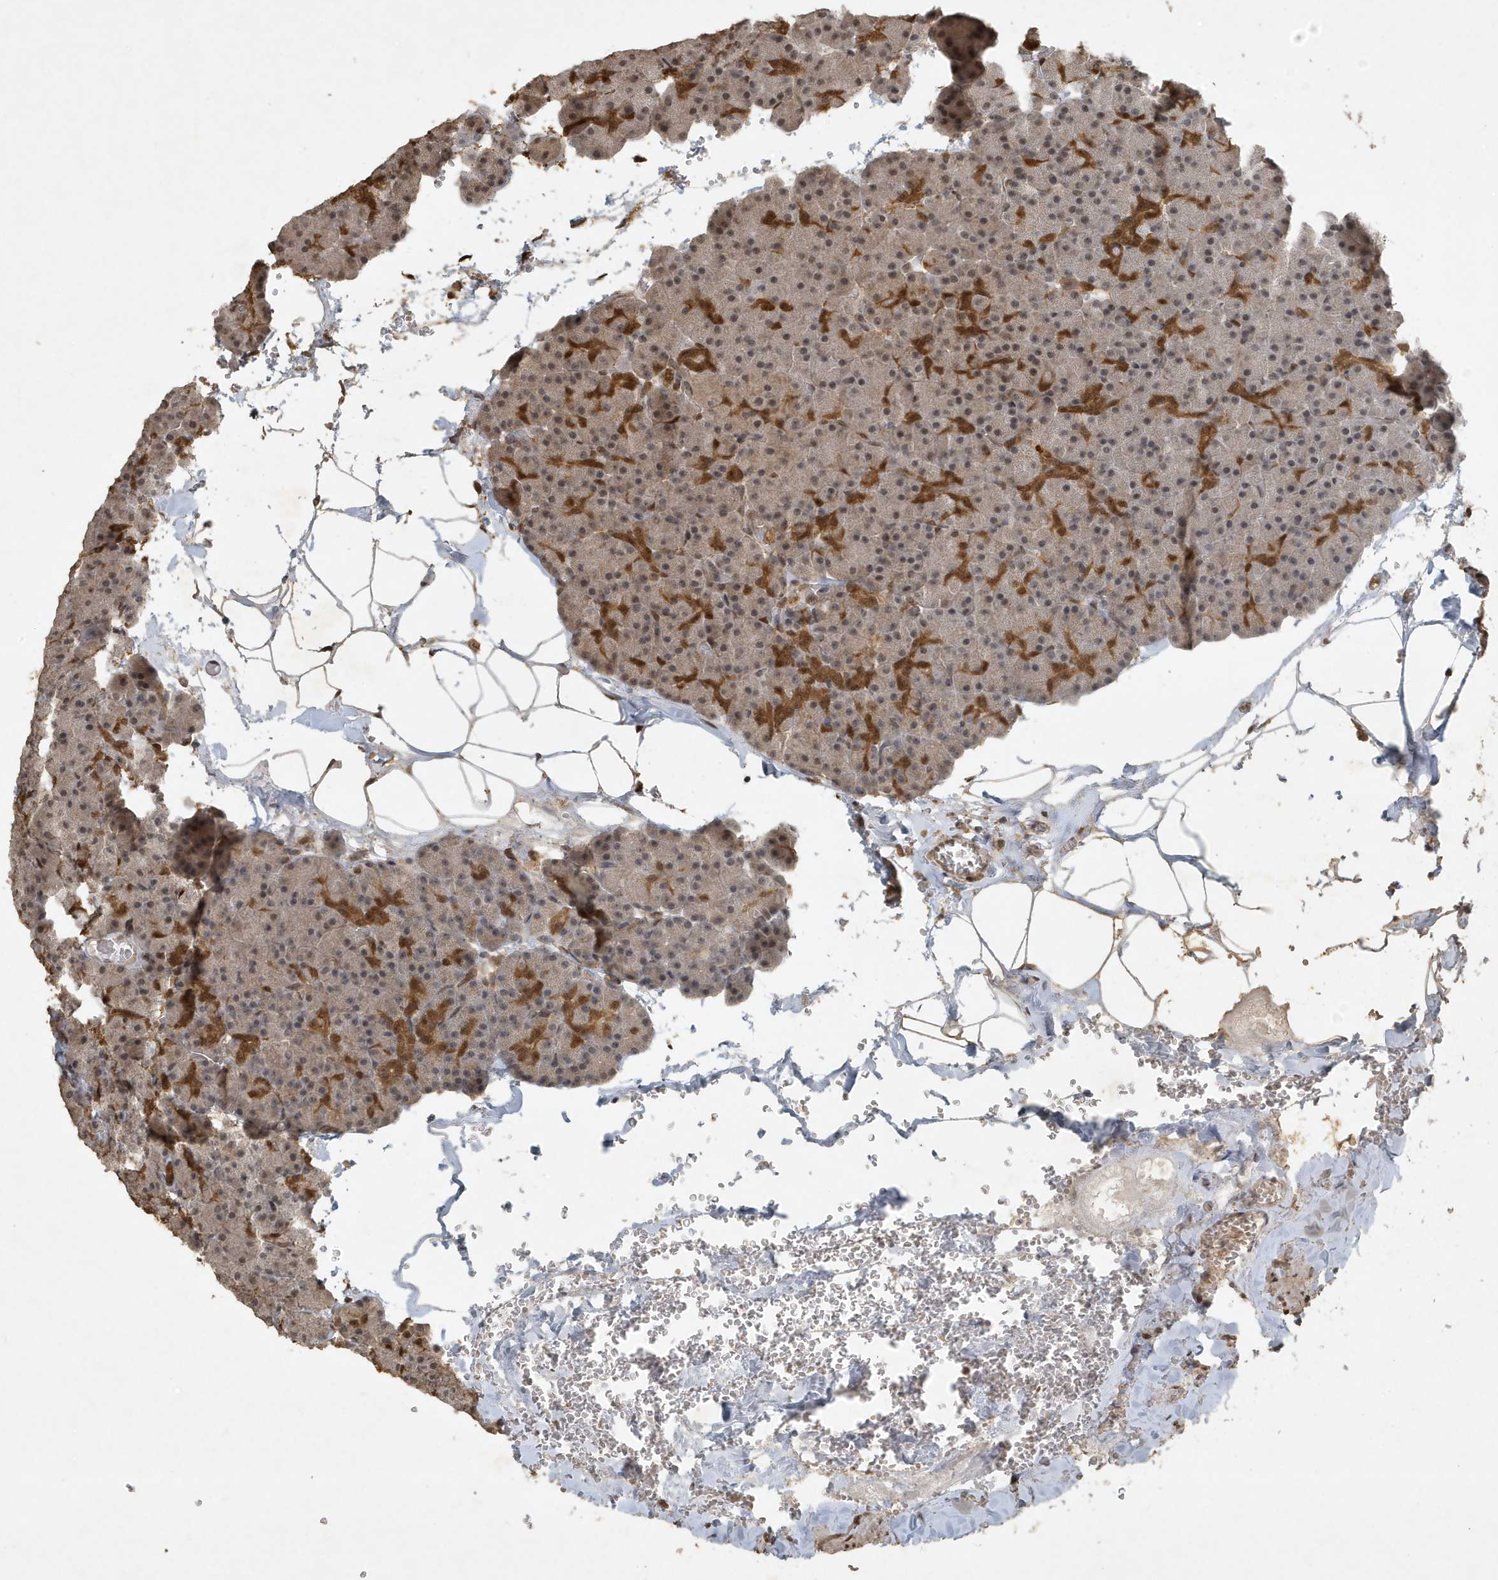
{"staining": {"intensity": "strong", "quantity": "<25%", "location": "cytoplasmic/membranous,nuclear"}, "tissue": "pancreas", "cell_type": "Exocrine glandular cells", "image_type": "normal", "snomed": [{"axis": "morphology", "description": "Normal tissue, NOS"}, {"axis": "morphology", "description": "Carcinoid, malignant, NOS"}, {"axis": "topography", "description": "Pancreas"}], "caption": "Protein staining shows strong cytoplasmic/membranous,nuclear expression in about <25% of exocrine glandular cells in unremarkable pancreas. The protein of interest is shown in brown color, while the nuclei are stained blue.", "gene": "HSPA1A", "patient": {"sex": "female", "age": 35}}